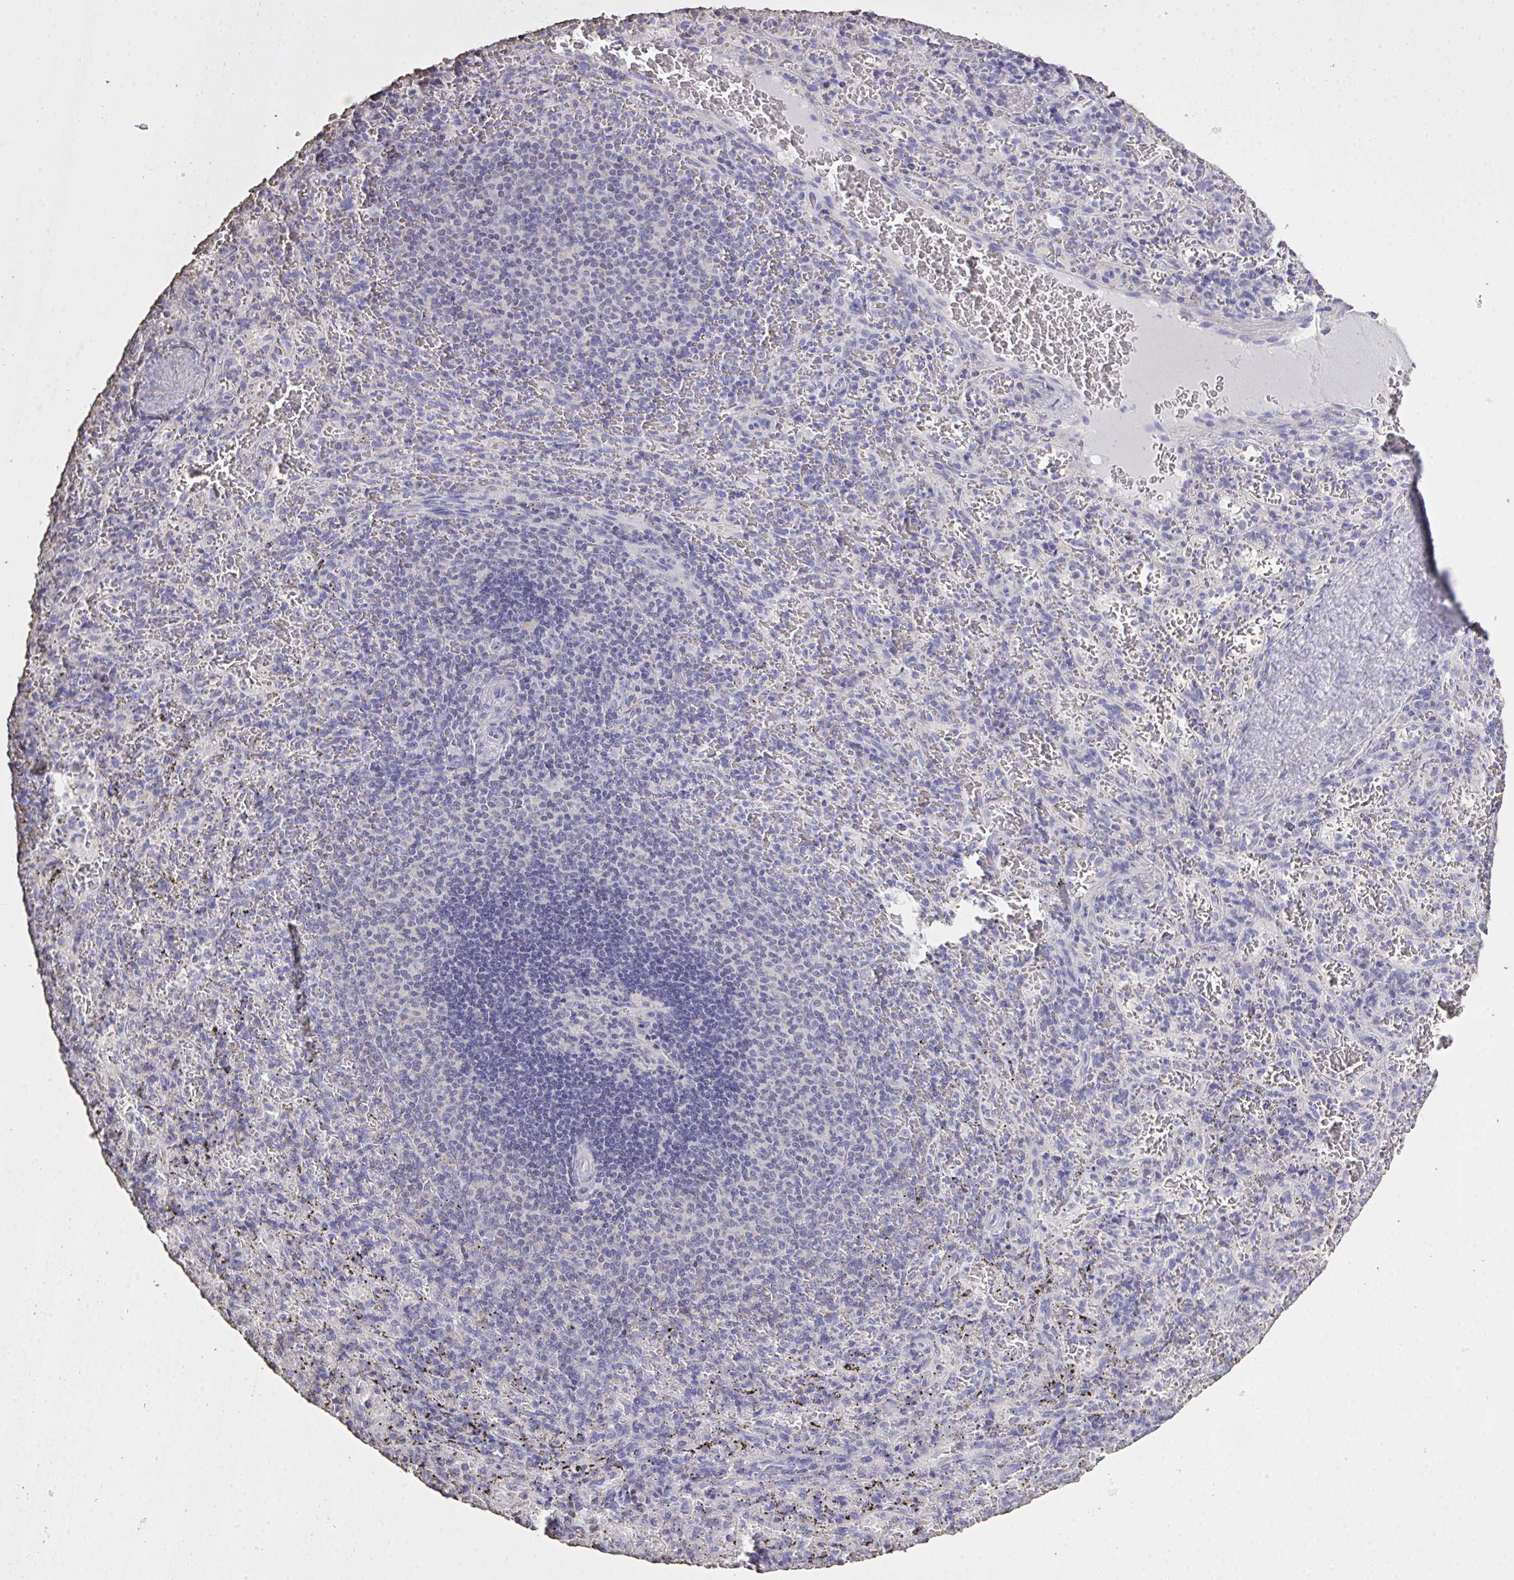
{"staining": {"intensity": "negative", "quantity": "none", "location": "none"}, "tissue": "spleen", "cell_type": "Cells in red pulp", "image_type": "normal", "snomed": [{"axis": "morphology", "description": "Normal tissue, NOS"}, {"axis": "topography", "description": "Spleen"}], "caption": "The photomicrograph displays no staining of cells in red pulp in unremarkable spleen. Nuclei are stained in blue.", "gene": "IL23R", "patient": {"sex": "male", "age": 57}}